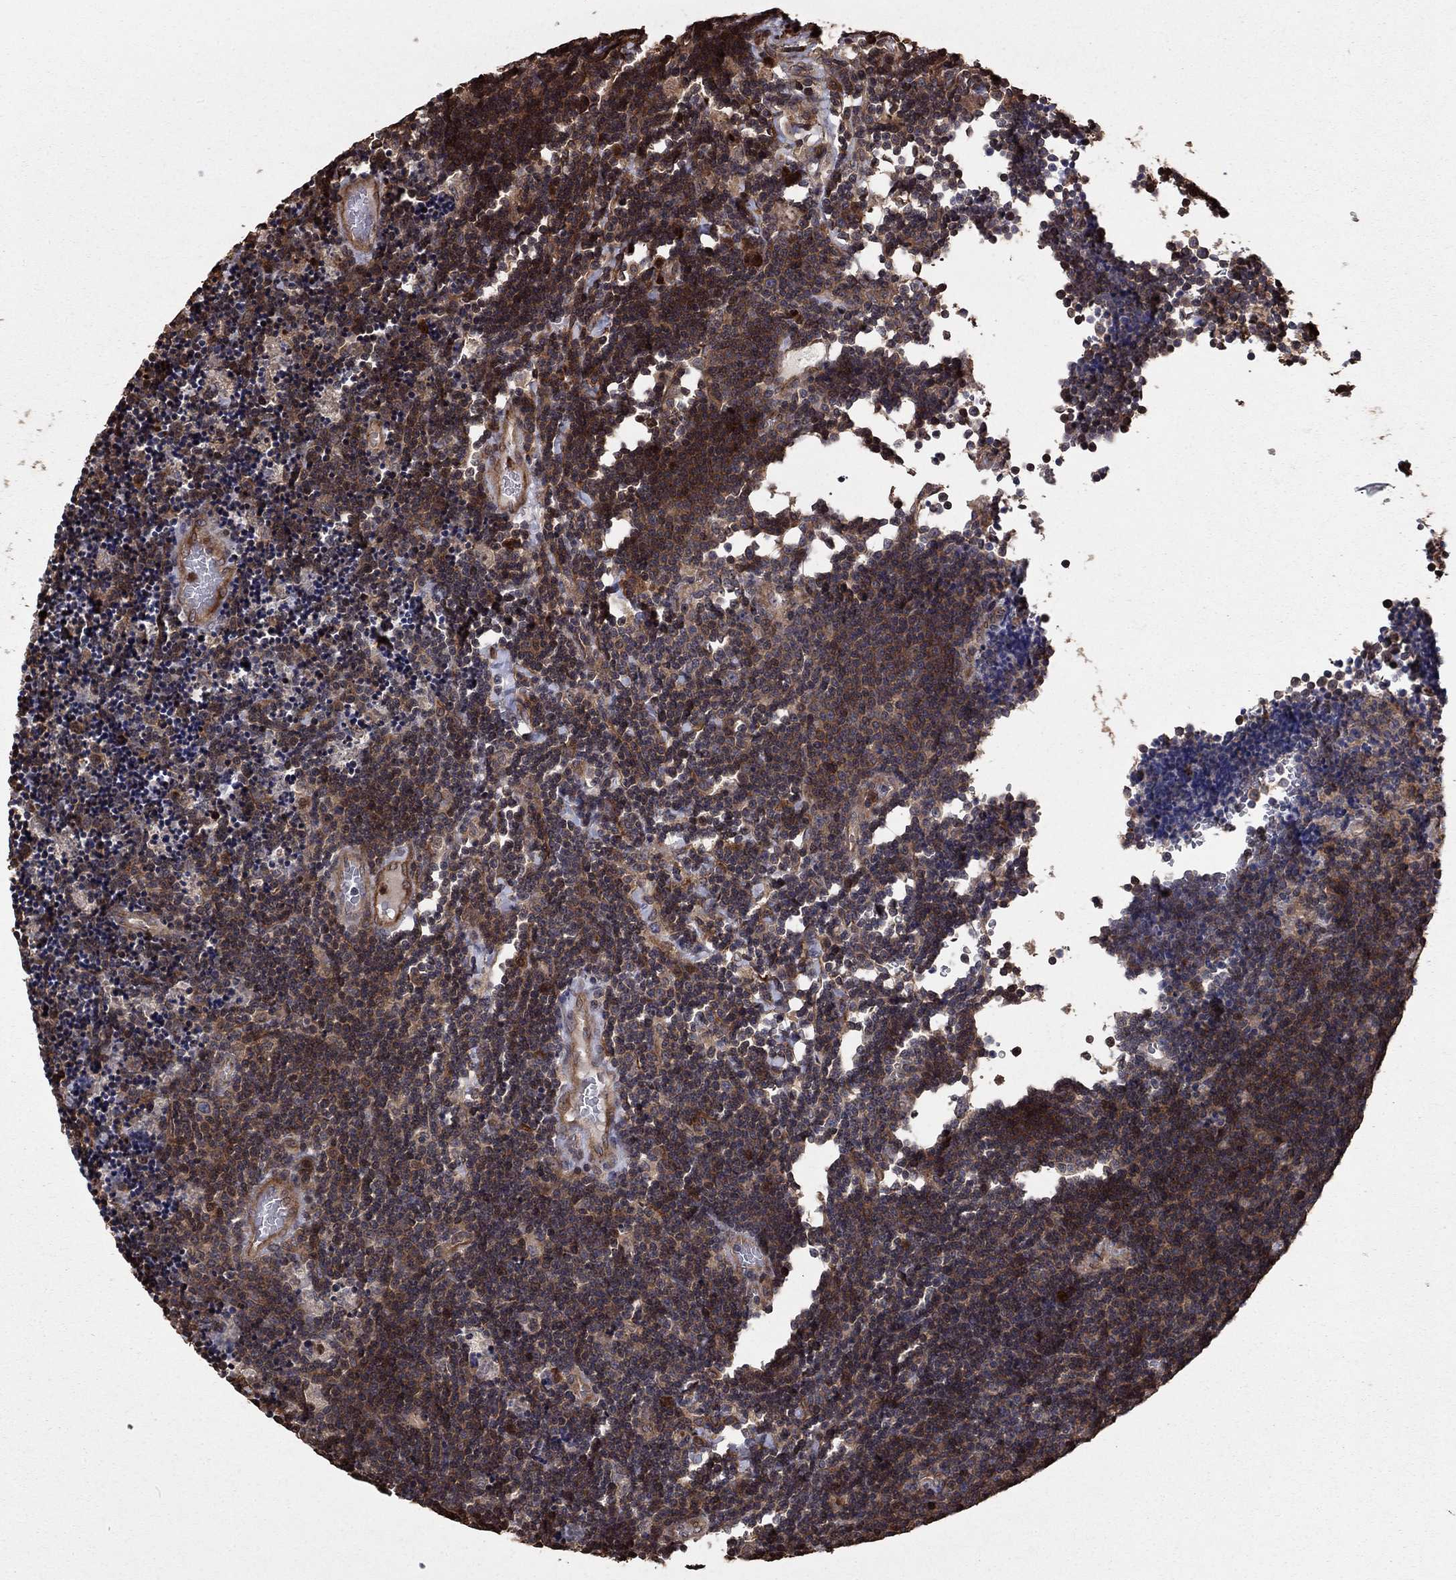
{"staining": {"intensity": "weak", "quantity": ">75%", "location": "cytoplasmic/membranous"}, "tissue": "lymphoma", "cell_type": "Tumor cells", "image_type": "cancer", "snomed": [{"axis": "morphology", "description": "Malignant lymphoma, non-Hodgkin's type, Low grade"}, {"axis": "topography", "description": "Brain"}], "caption": "Lymphoma was stained to show a protein in brown. There is low levels of weak cytoplasmic/membranous positivity in about >75% of tumor cells.", "gene": "GYG1", "patient": {"sex": "female", "age": 66}}